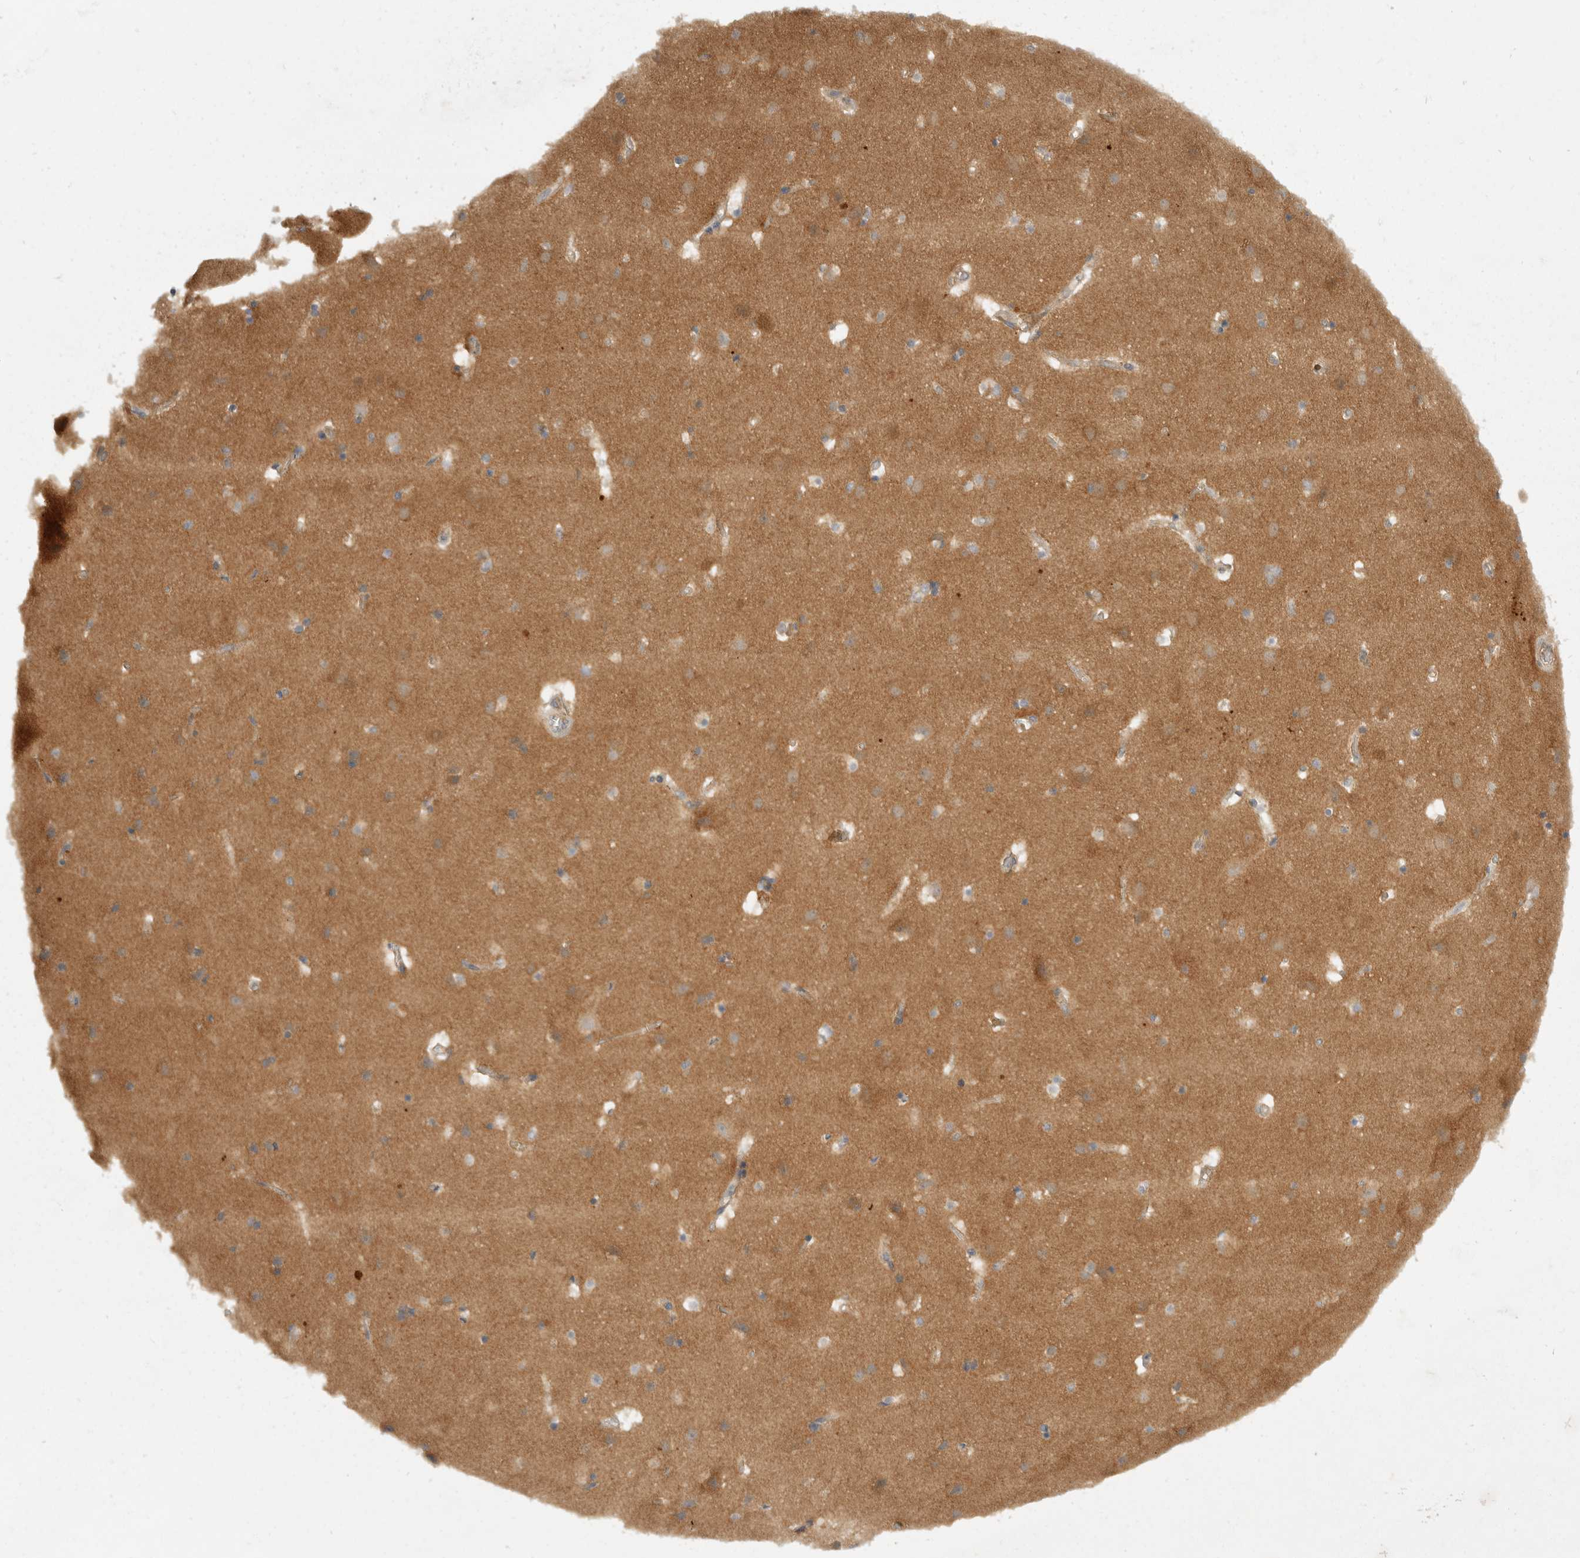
{"staining": {"intensity": "negative", "quantity": "none", "location": "none"}, "tissue": "cerebral cortex", "cell_type": "Endothelial cells", "image_type": "normal", "snomed": [{"axis": "morphology", "description": "Normal tissue, NOS"}, {"axis": "topography", "description": "Cerebral cortex"}], "caption": "A high-resolution photomicrograph shows IHC staining of normal cerebral cortex, which reveals no significant expression in endothelial cells.", "gene": "TOM1L2", "patient": {"sex": "male", "age": 54}}